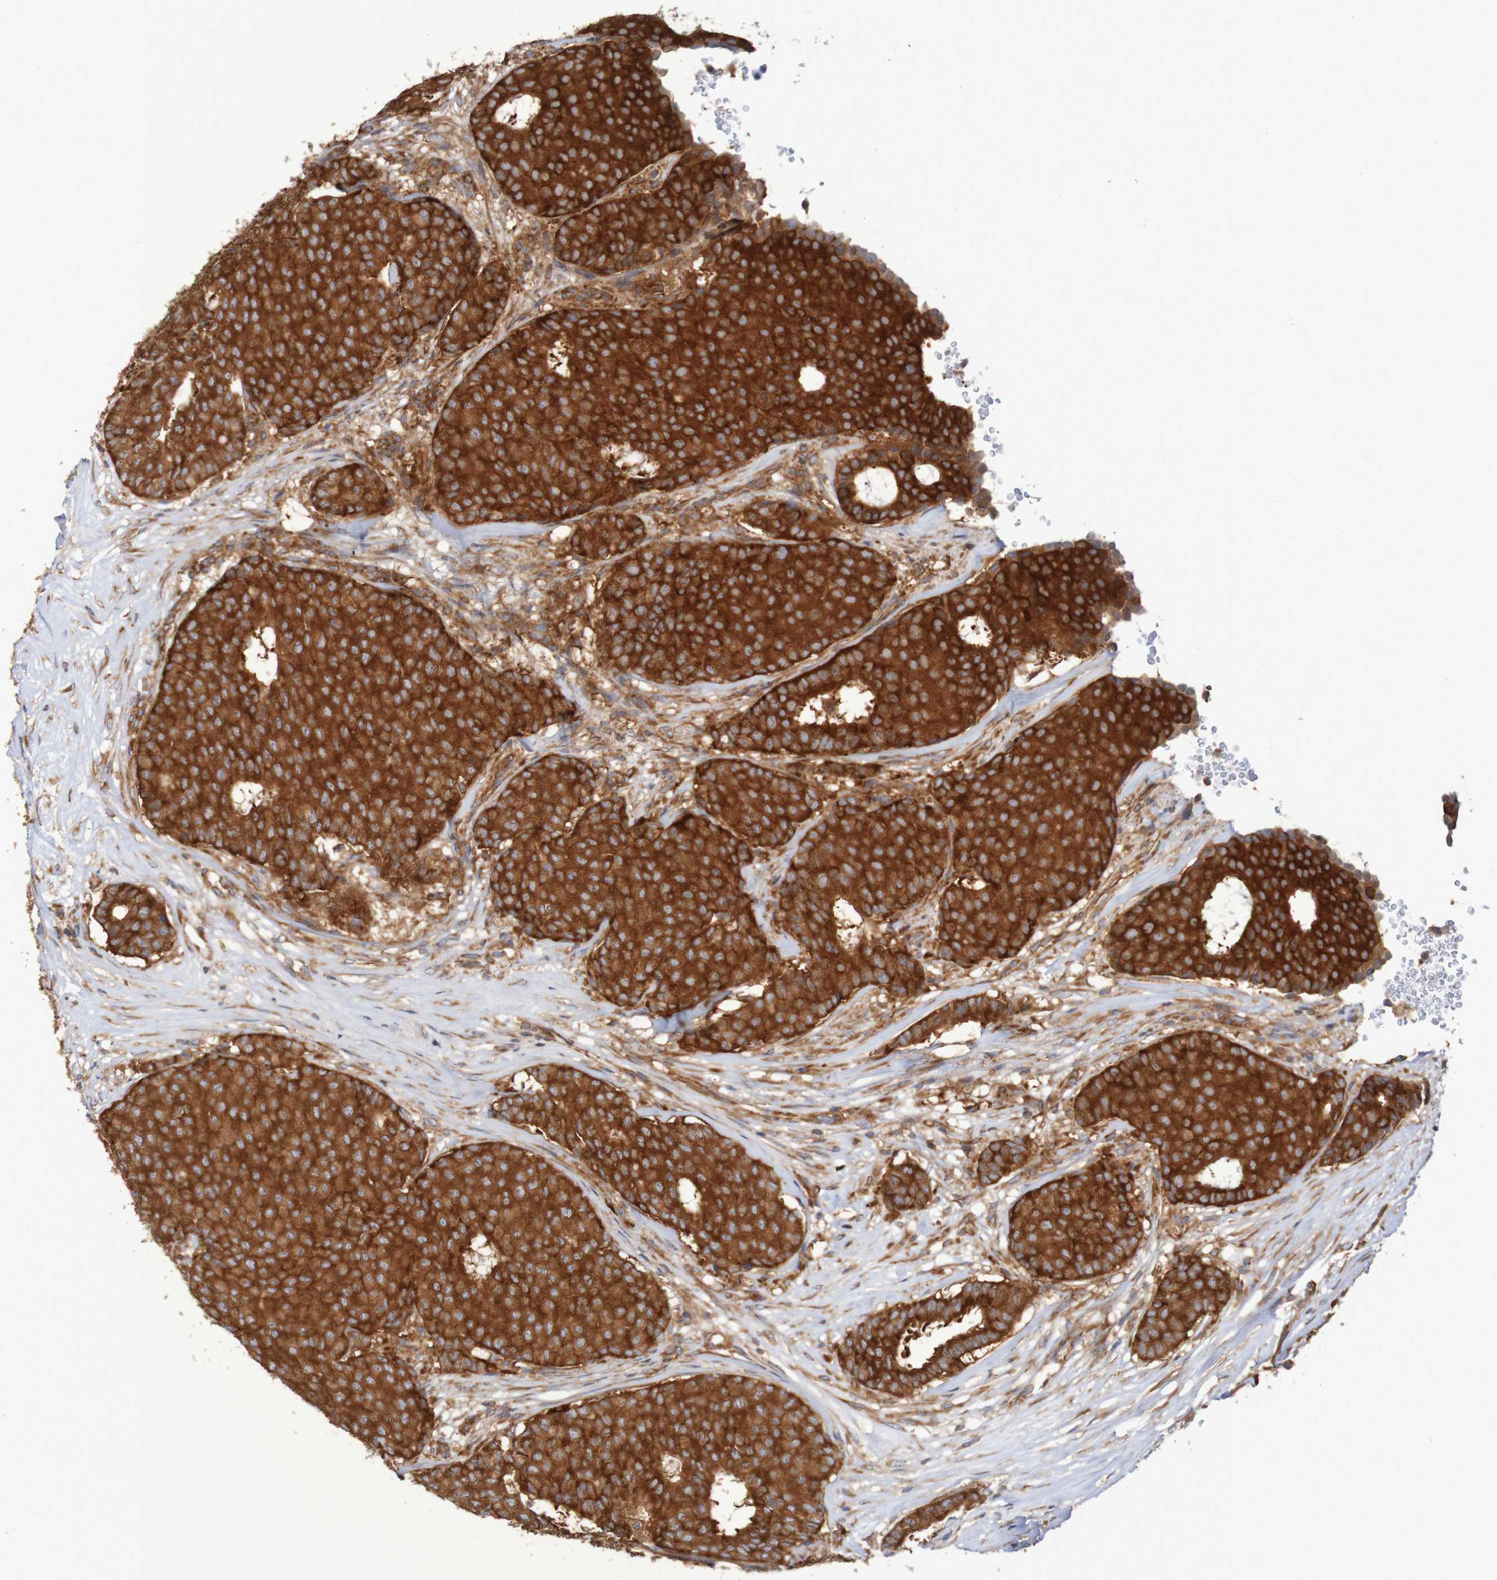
{"staining": {"intensity": "strong", "quantity": ">75%", "location": "cytoplasmic/membranous"}, "tissue": "breast cancer", "cell_type": "Tumor cells", "image_type": "cancer", "snomed": [{"axis": "morphology", "description": "Duct carcinoma"}, {"axis": "topography", "description": "Breast"}], "caption": "A brown stain shows strong cytoplasmic/membranous positivity of a protein in breast infiltrating ductal carcinoma tumor cells.", "gene": "LRRC47", "patient": {"sex": "female", "age": 75}}